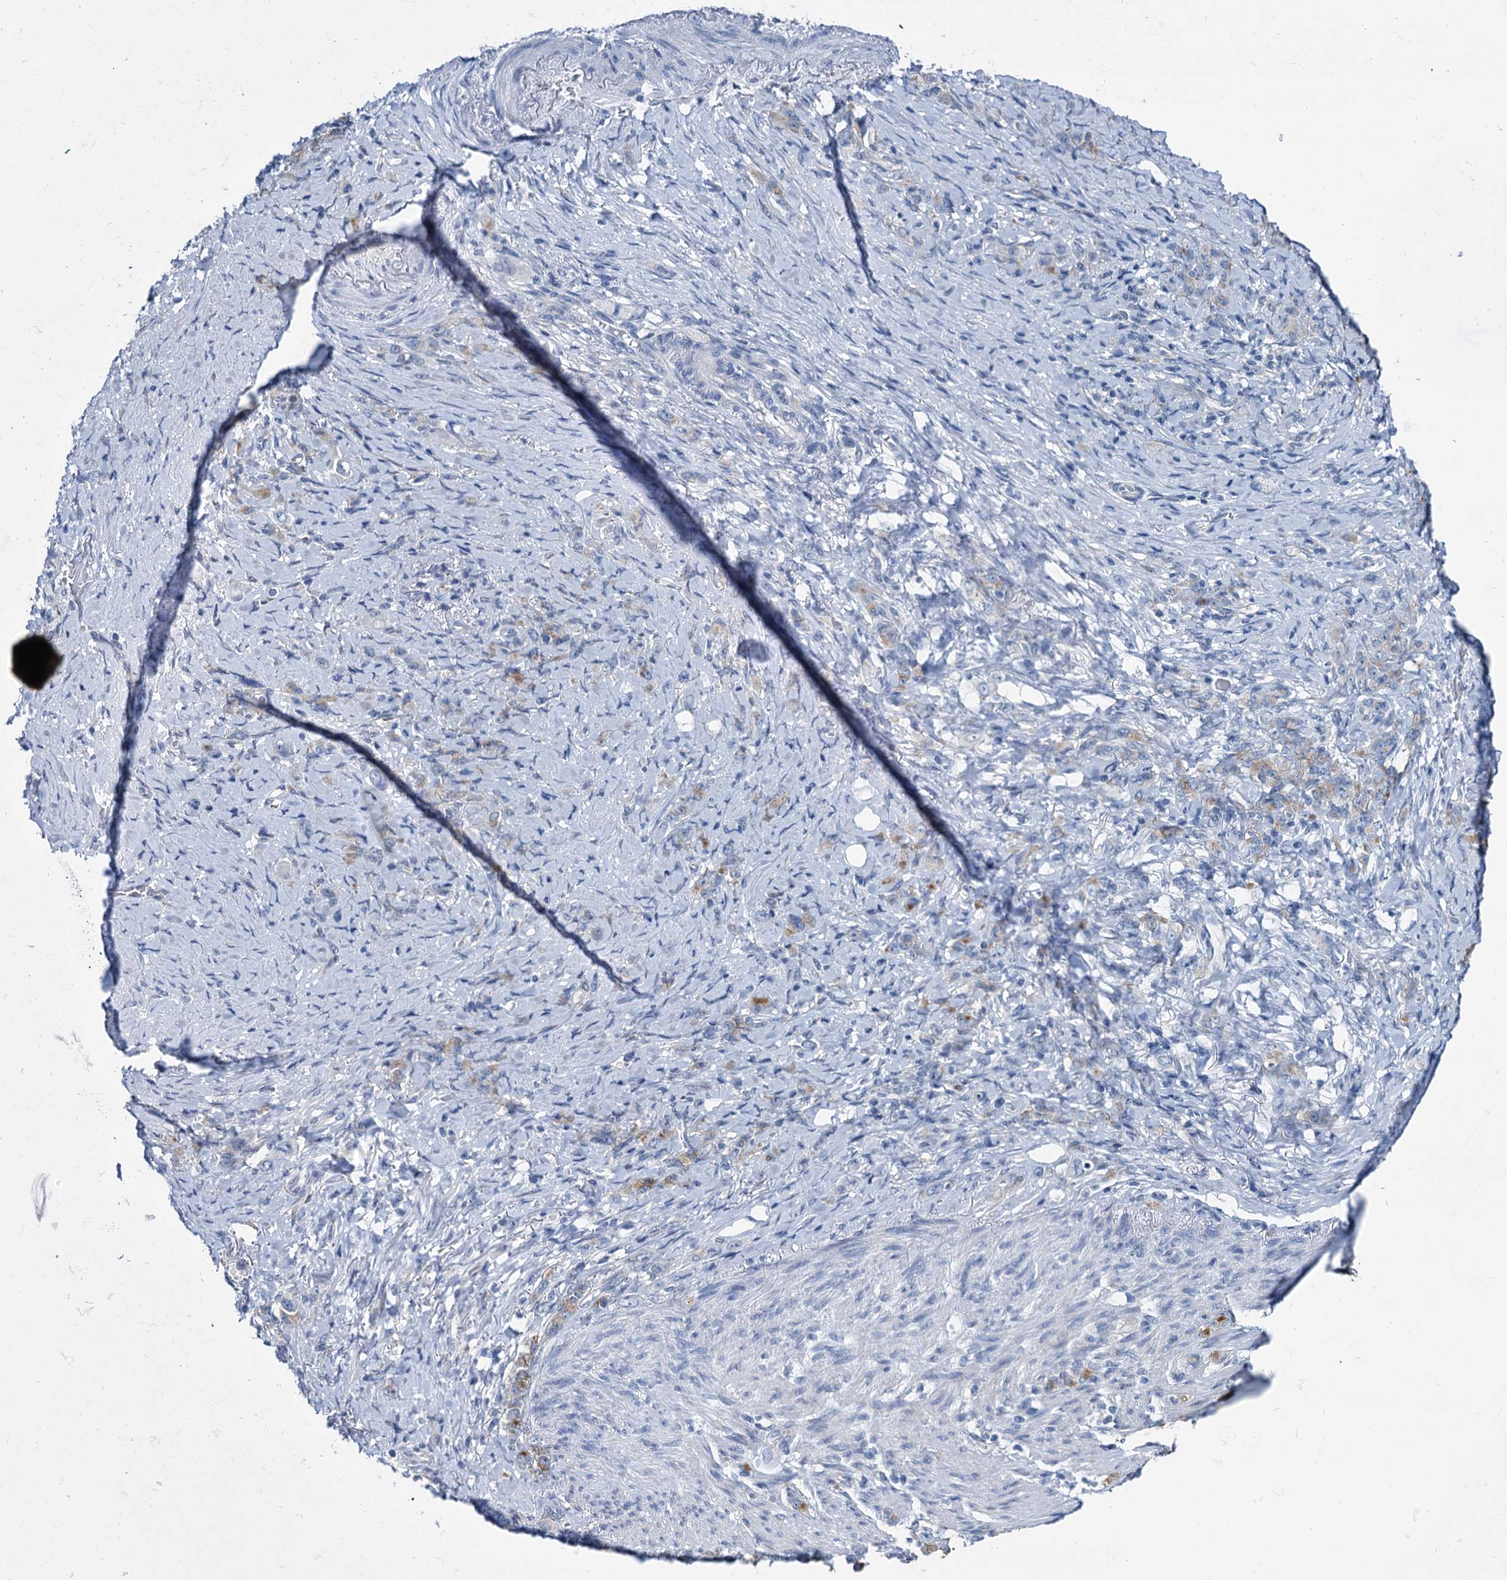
{"staining": {"intensity": "moderate", "quantity": "25%-75%", "location": "cytoplasmic/membranous"}, "tissue": "stomach cancer", "cell_type": "Tumor cells", "image_type": "cancer", "snomed": [{"axis": "morphology", "description": "Adenocarcinoma, NOS"}, {"axis": "topography", "description": "Stomach"}], "caption": "Stomach cancer stained with DAB IHC exhibits medium levels of moderate cytoplasmic/membranous expression in approximately 25%-75% of tumor cells.", "gene": "MIOX", "patient": {"sex": "female", "age": 79}}